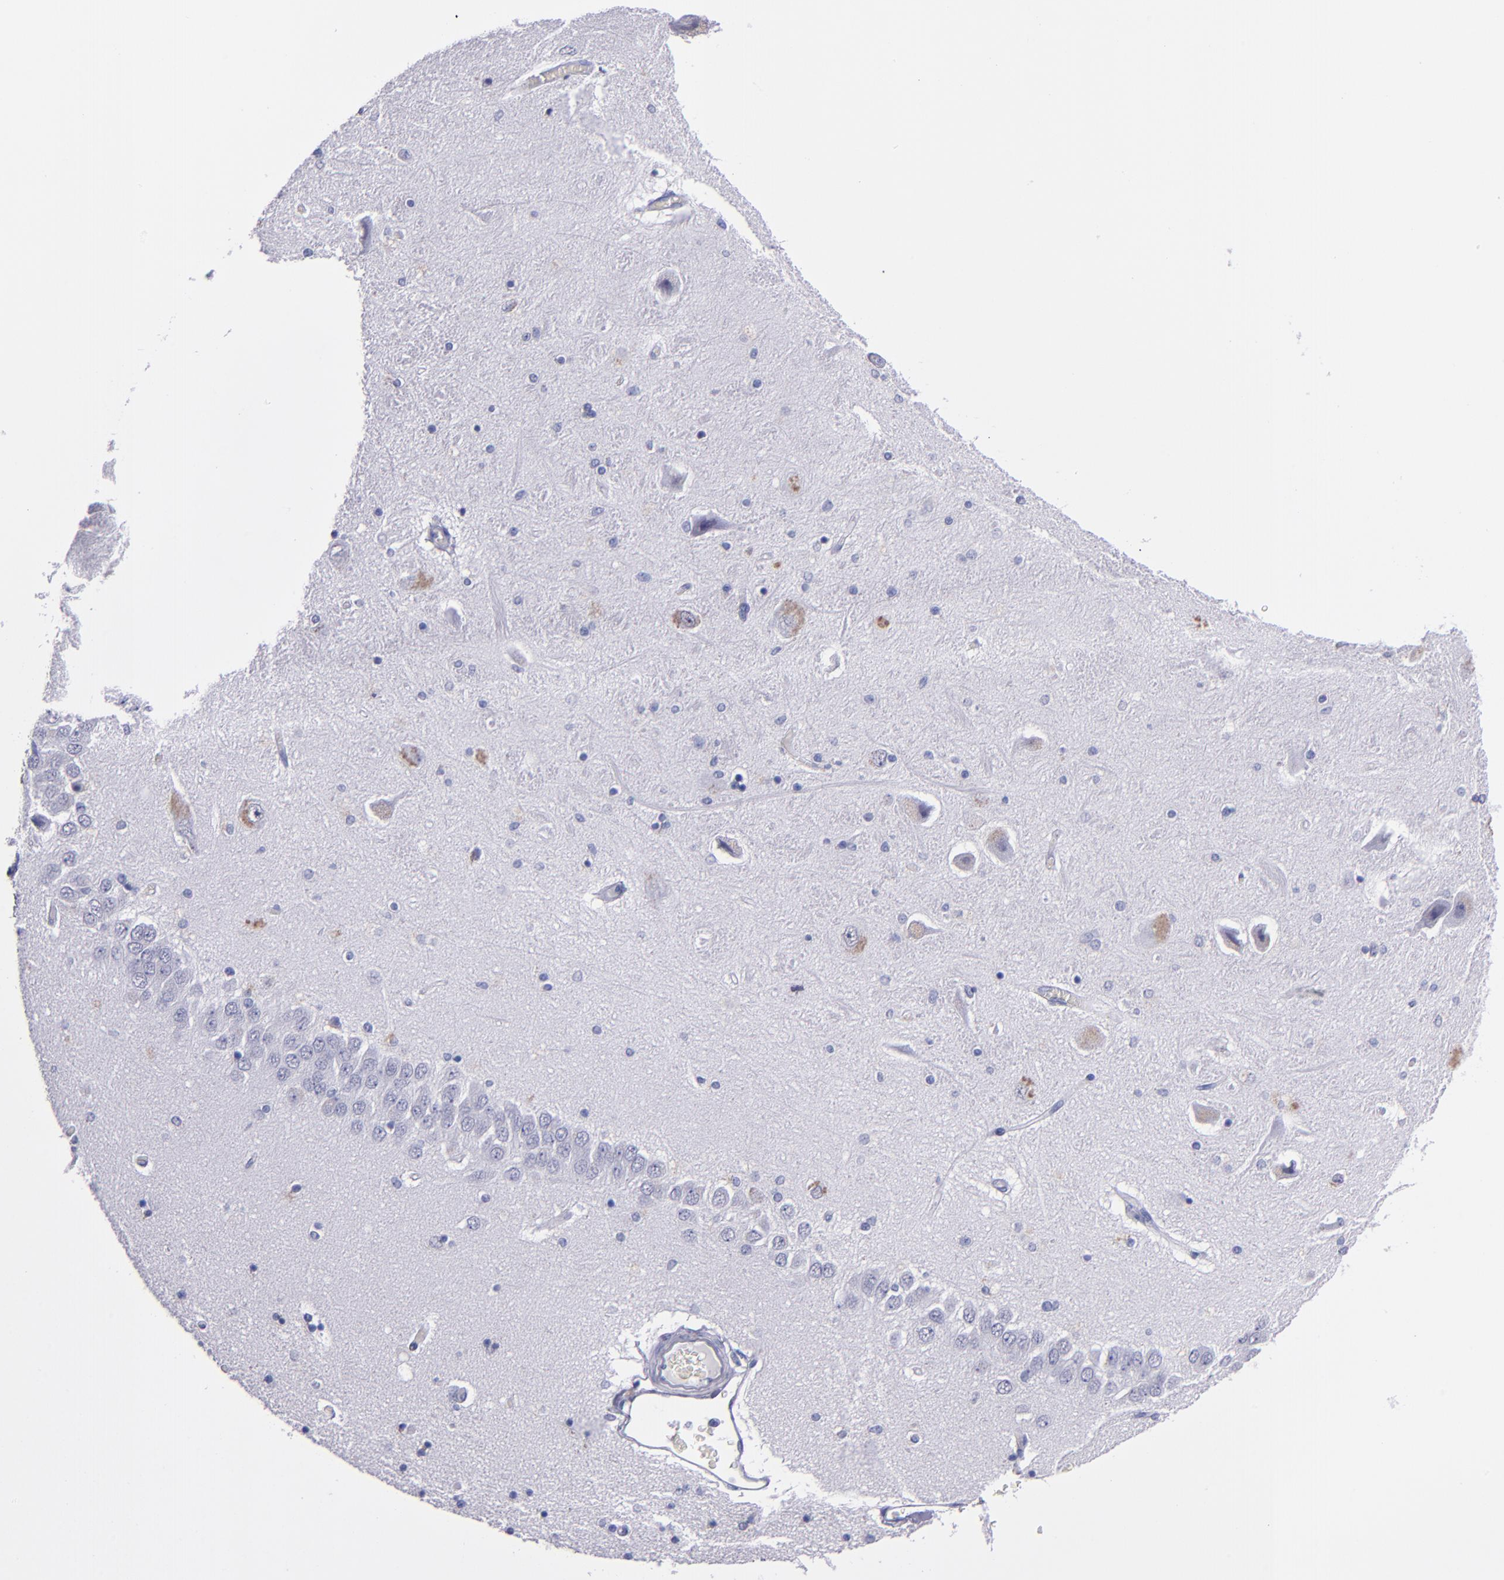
{"staining": {"intensity": "negative", "quantity": "none", "location": "none"}, "tissue": "hippocampus", "cell_type": "Glial cells", "image_type": "normal", "snomed": [{"axis": "morphology", "description": "Normal tissue, NOS"}, {"axis": "topography", "description": "Hippocampus"}], "caption": "This histopathology image is of unremarkable hippocampus stained with immunohistochemistry to label a protein in brown with the nuclei are counter-stained blue. There is no staining in glial cells.", "gene": "HNF1B", "patient": {"sex": "female", "age": 54}}